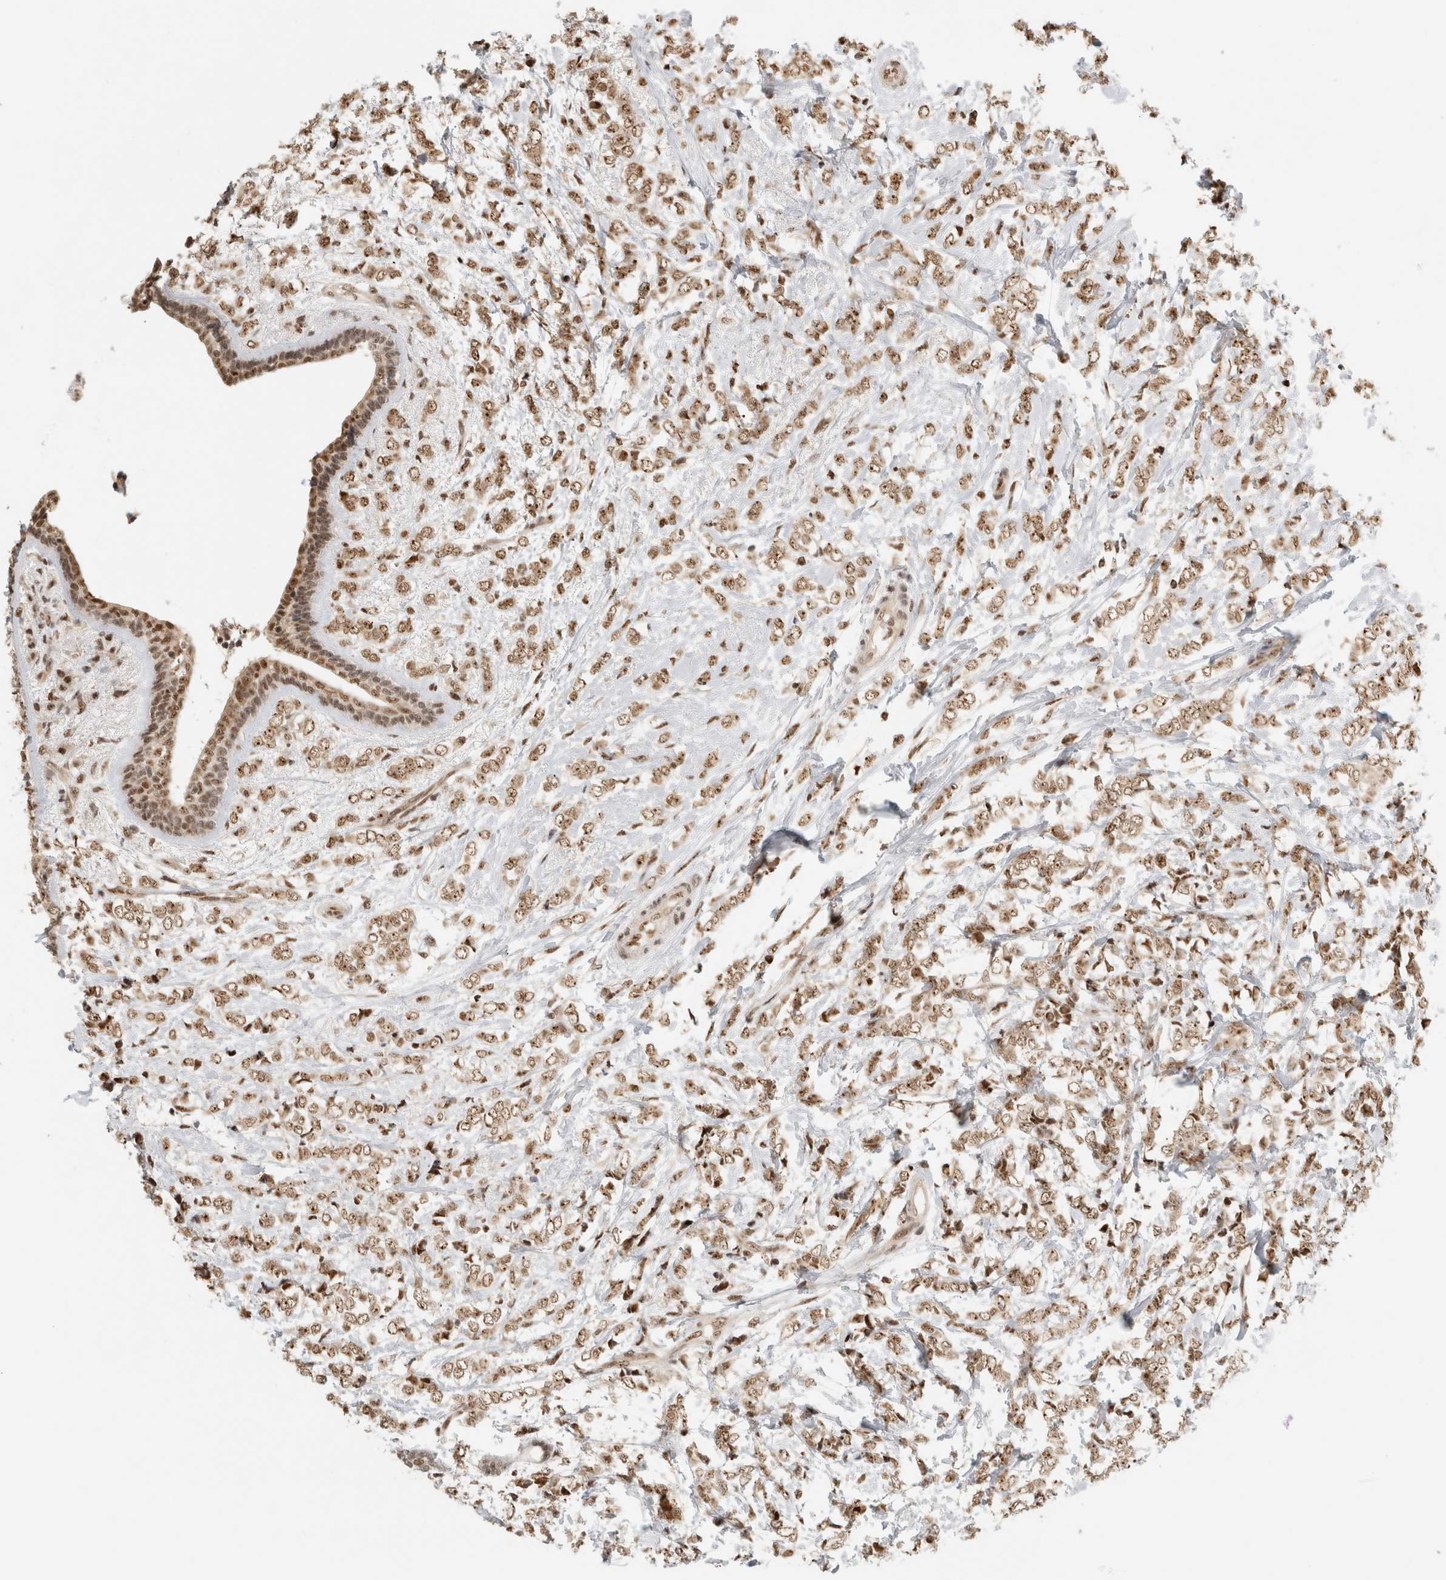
{"staining": {"intensity": "moderate", "quantity": ">75%", "location": "nuclear"}, "tissue": "breast cancer", "cell_type": "Tumor cells", "image_type": "cancer", "snomed": [{"axis": "morphology", "description": "Normal tissue, NOS"}, {"axis": "morphology", "description": "Lobular carcinoma"}, {"axis": "topography", "description": "Breast"}], "caption": "About >75% of tumor cells in breast cancer demonstrate moderate nuclear protein staining as visualized by brown immunohistochemical staining.", "gene": "EBNA1BP2", "patient": {"sex": "female", "age": 47}}